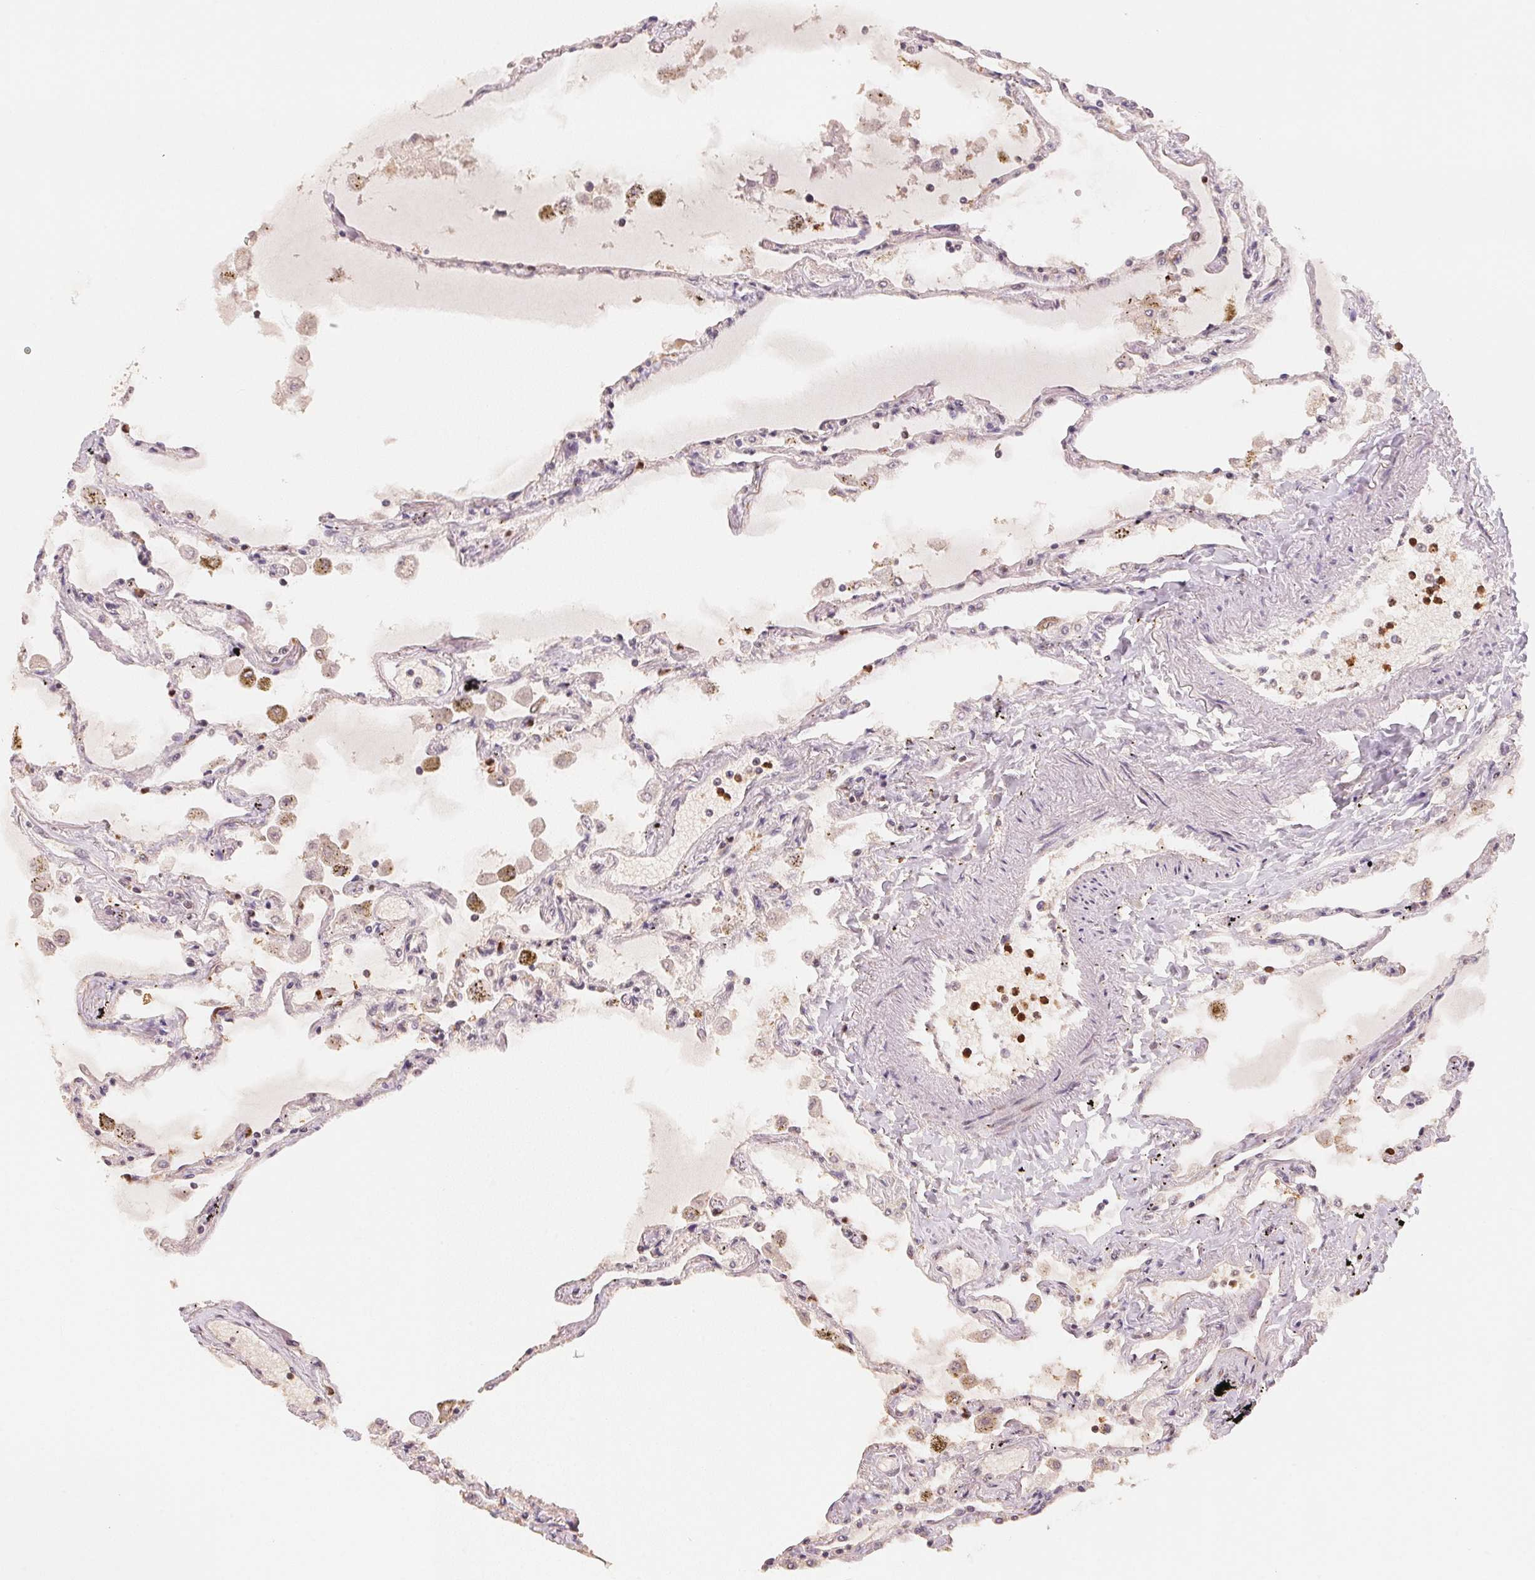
{"staining": {"intensity": "moderate", "quantity": "<25%", "location": "cytoplasmic/membranous,nuclear"}, "tissue": "lung", "cell_type": "Alveolar cells", "image_type": "normal", "snomed": [{"axis": "morphology", "description": "Normal tissue, NOS"}, {"axis": "morphology", "description": "Adenocarcinoma, NOS"}, {"axis": "topography", "description": "Cartilage tissue"}, {"axis": "topography", "description": "Lung"}], "caption": "The image demonstrates a brown stain indicating the presence of a protein in the cytoplasmic/membranous,nuclear of alveolar cells in lung. Nuclei are stained in blue.", "gene": "CCDC102B", "patient": {"sex": "female", "age": 67}}